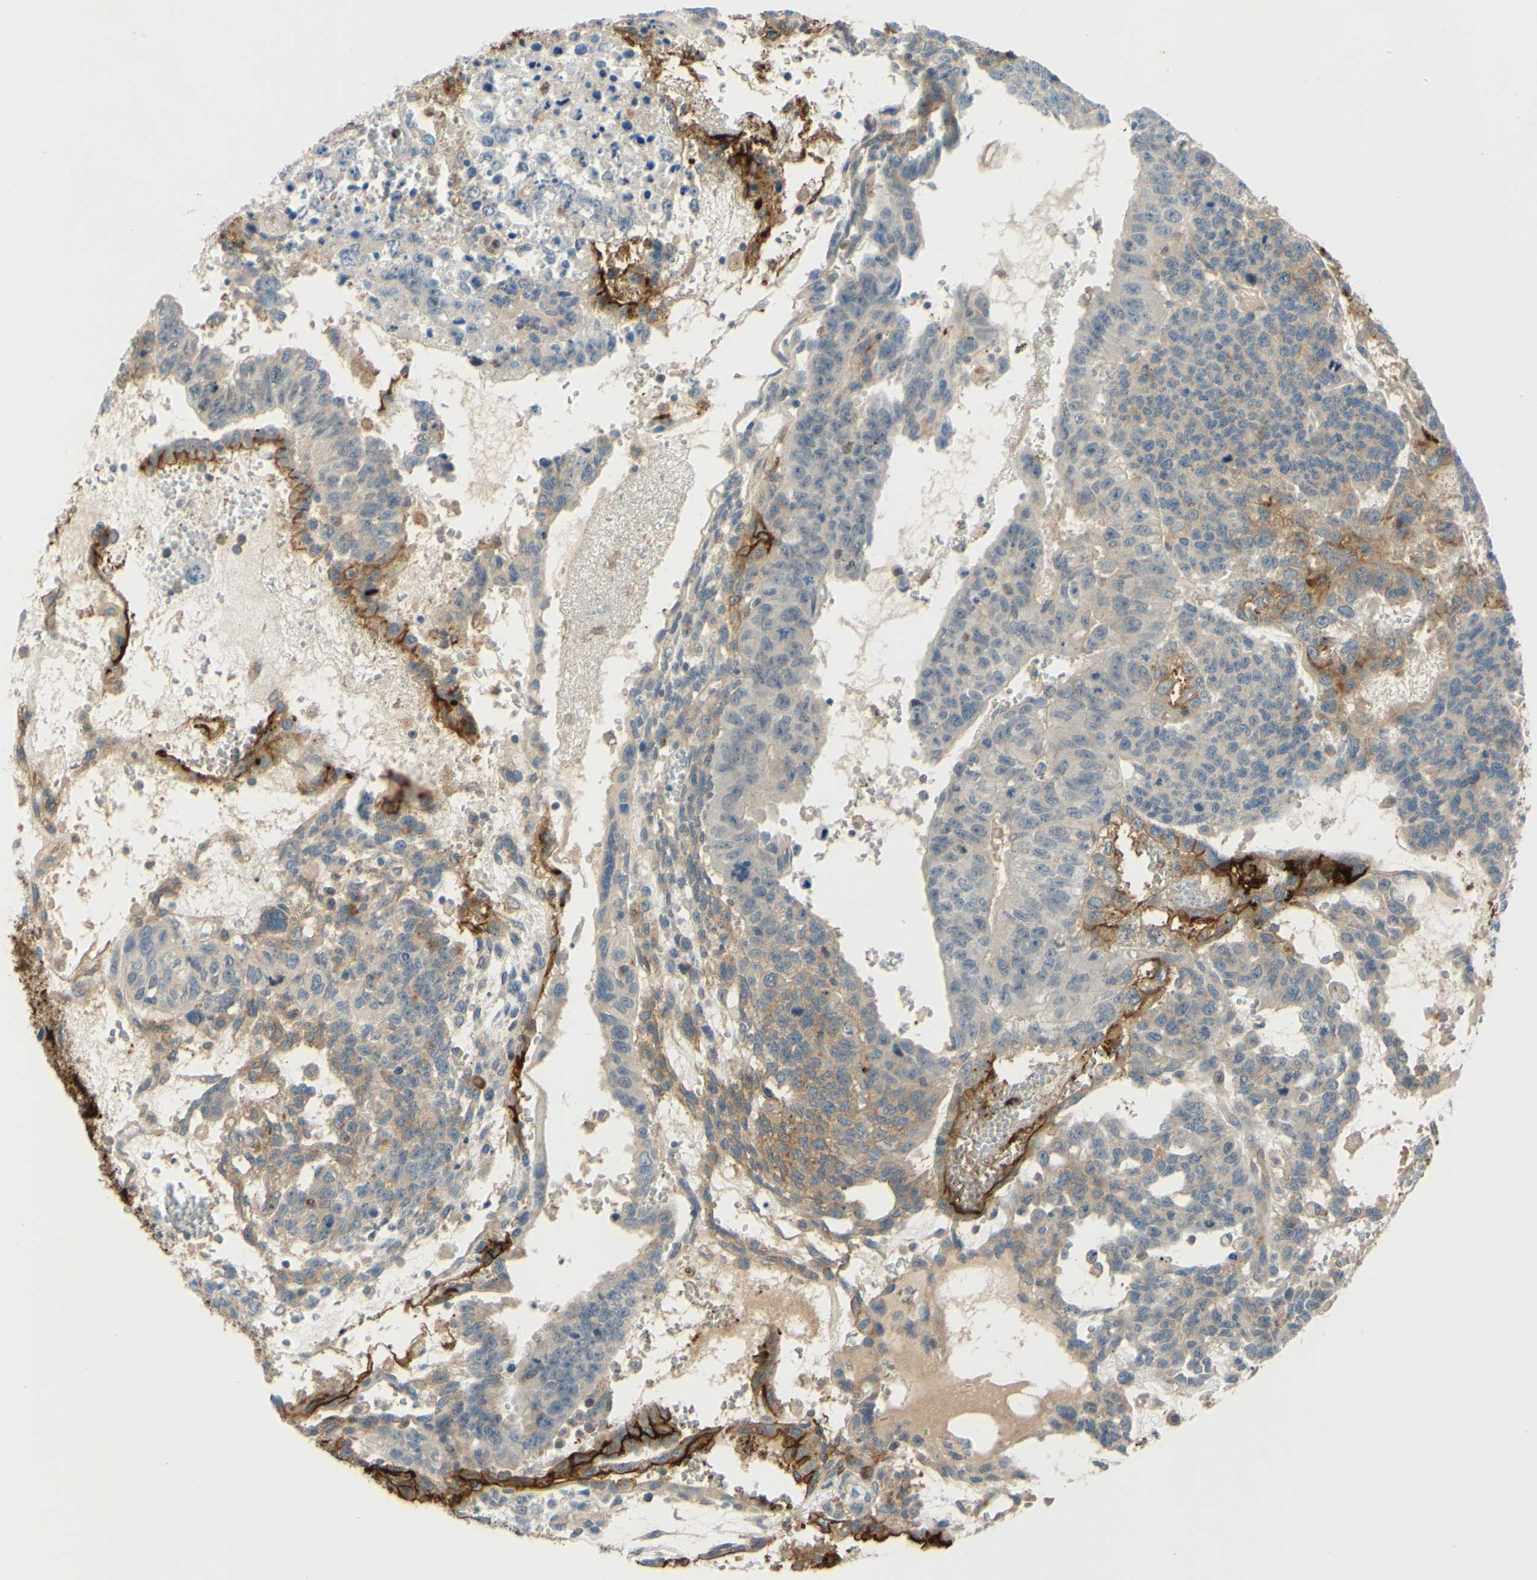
{"staining": {"intensity": "weak", "quantity": "25%-75%", "location": "cytoplasmic/membranous"}, "tissue": "testis cancer", "cell_type": "Tumor cells", "image_type": "cancer", "snomed": [{"axis": "morphology", "description": "Seminoma, NOS"}, {"axis": "morphology", "description": "Carcinoma, Embryonal, NOS"}, {"axis": "topography", "description": "Testis"}], "caption": "Protein staining exhibits weak cytoplasmic/membranous positivity in approximately 25%-75% of tumor cells in seminoma (testis).", "gene": "ARHGAP1", "patient": {"sex": "male", "age": 52}}